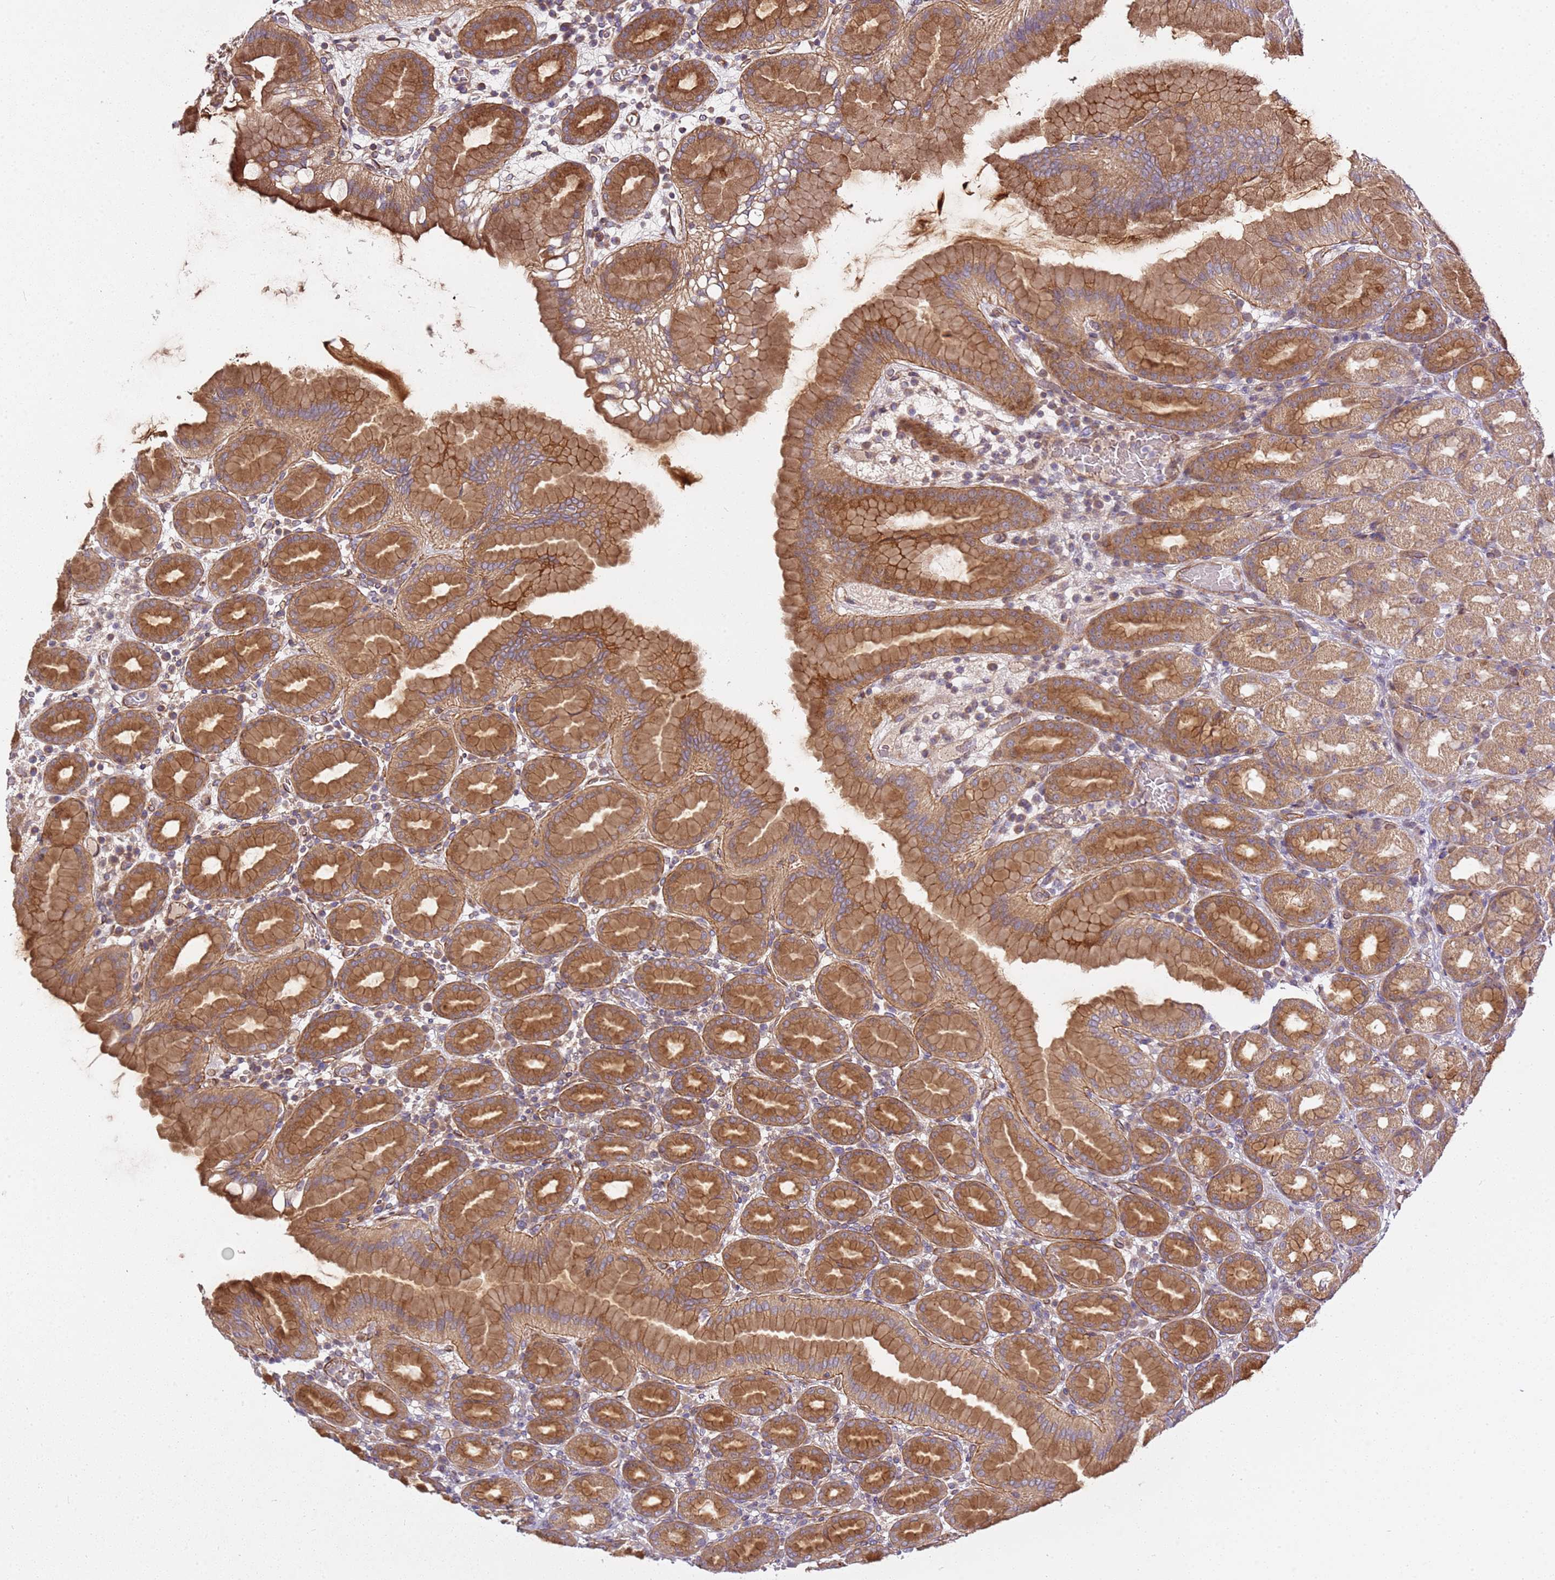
{"staining": {"intensity": "moderate", "quantity": ">75%", "location": "cytoplasmic/membranous"}, "tissue": "stomach", "cell_type": "Glandular cells", "image_type": "normal", "snomed": [{"axis": "morphology", "description": "Normal tissue, NOS"}, {"axis": "topography", "description": "Stomach, upper"}], "caption": "Immunohistochemistry staining of benign stomach, which demonstrates medium levels of moderate cytoplasmic/membranous positivity in about >75% of glandular cells indicating moderate cytoplasmic/membranous protein staining. The staining was performed using DAB (brown) for protein detection and nuclei were counterstained in hematoxylin (blue).", "gene": "GNL1", "patient": {"sex": "male", "age": 68}}